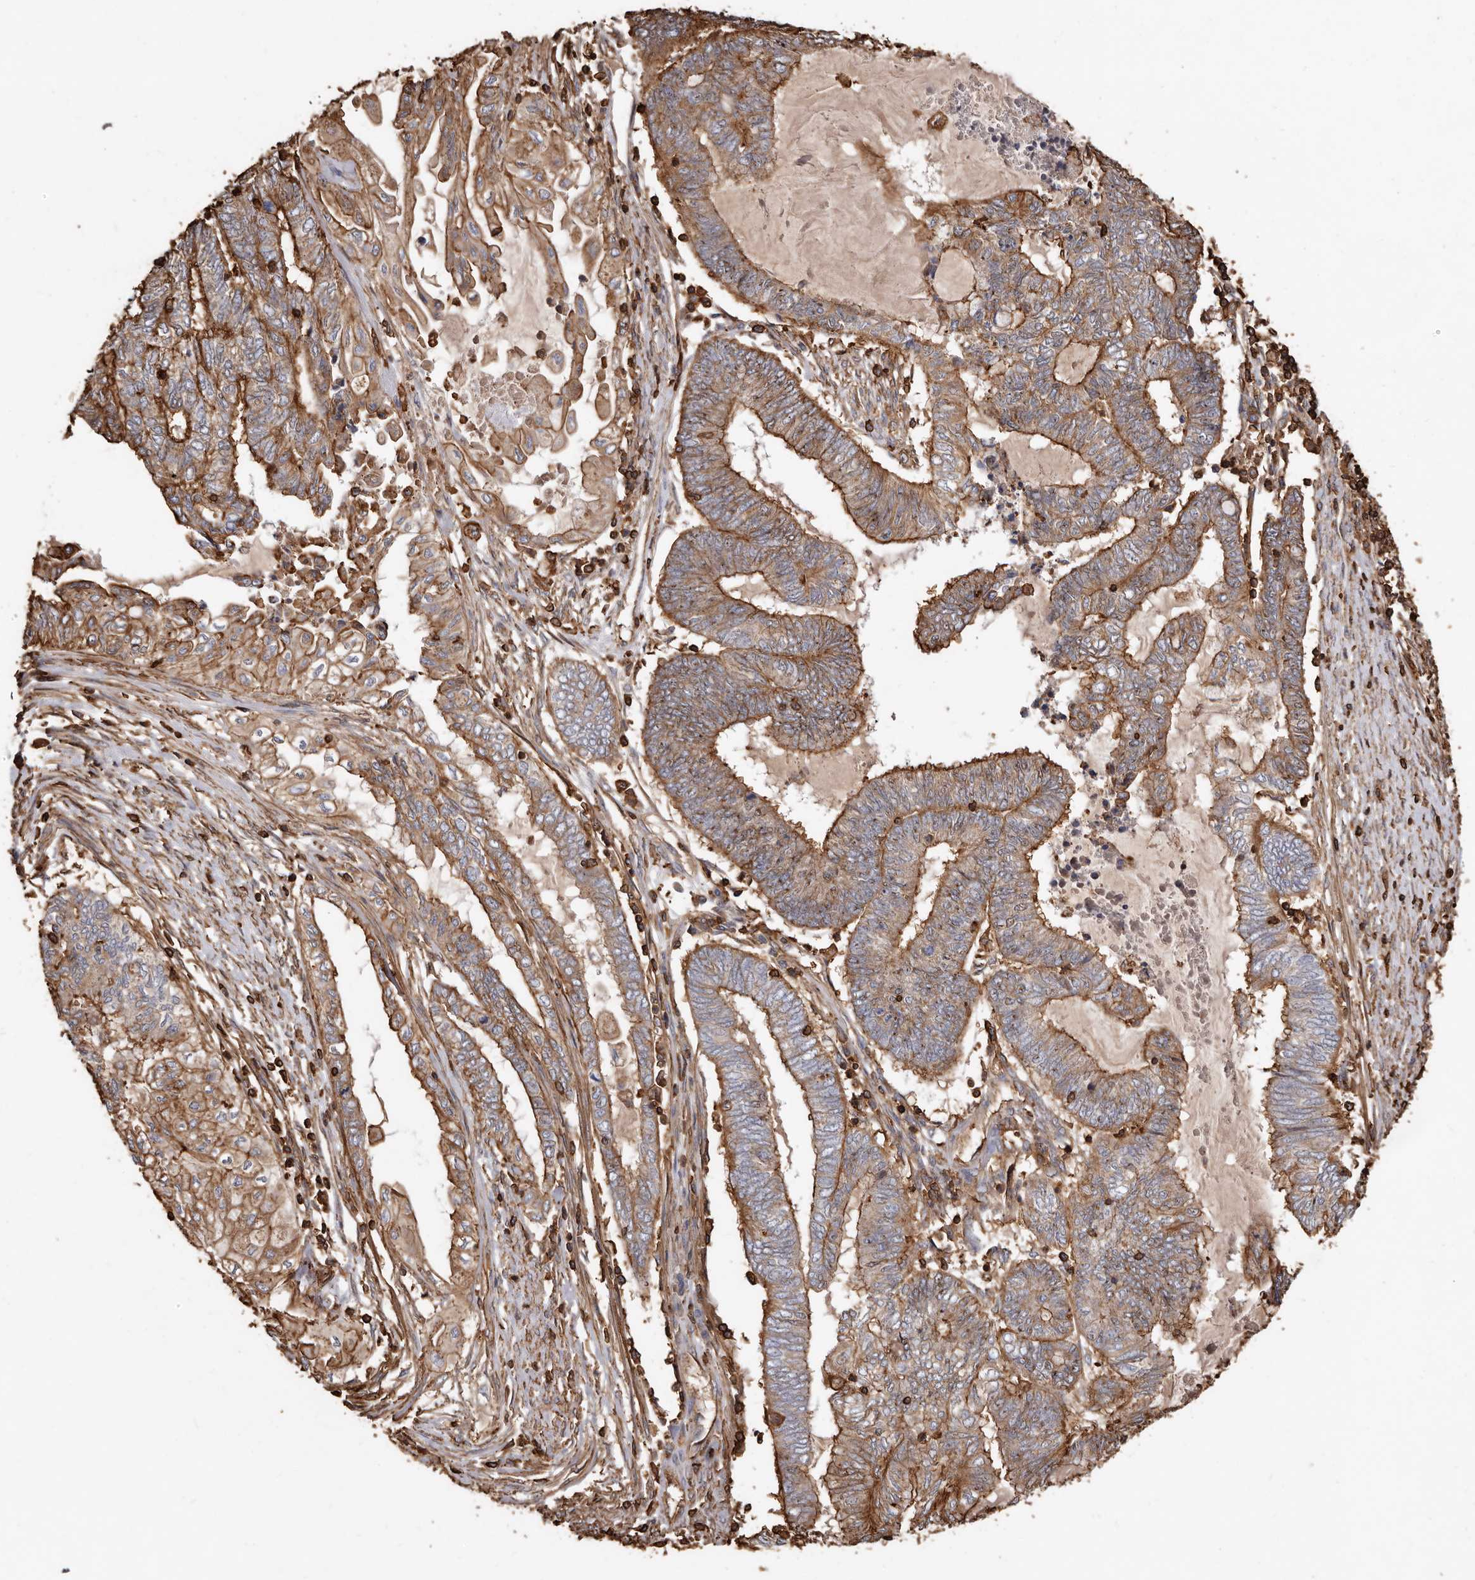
{"staining": {"intensity": "moderate", "quantity": ">75%", "location": "cytoplasmic/membranous"}, "tissue": "endometrial cancer", "cell_type": "Tumor cells", "image_type": "cancer", "snomed": [{"axis": "morphology", "description": "Adenocarcinoma, NOS"}, {"axis": "topography", "description": "Uterus"}, {"axis": "topography", "description": "Endometrium"}], "caption": "A high-resolution photomicrograph shows immunohistochemistry (IHC) staining of endometrial adenocarcinoma, which demonstrates moderate cytoplasmic/membranous expression in about >75% of tumor cells.", "gene": "COQ8B", "patient": {"sex": "female", "age": 70}}